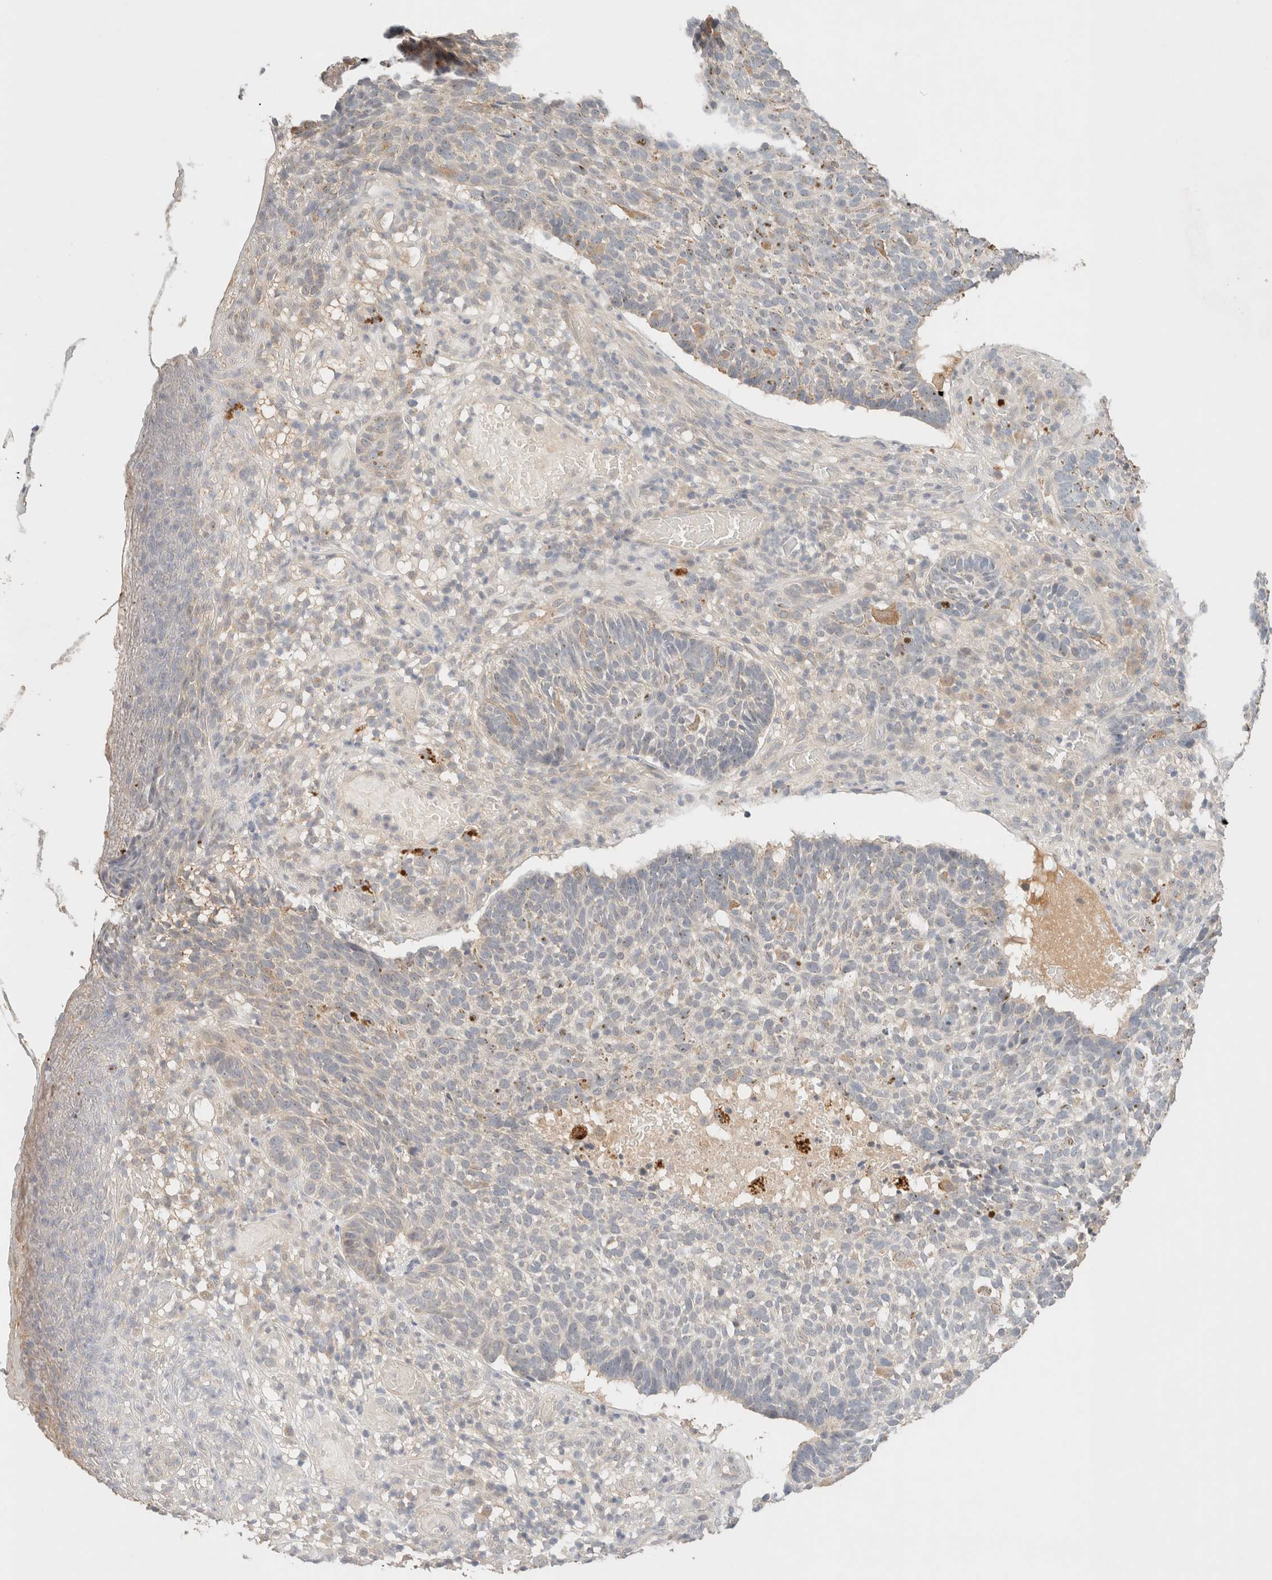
{"staining": {"intensity": "weak", "quantity": "<25%", "location": "cytoplasmic/membranous"}, "tissue": "skin cancer", "cell_type": "Tumor cells", "image_type": "cancer", "snomed": [{"axis": "morphology", "description": "Basal cell carcinoma"}, {"axis": "topography", "description": "Skin"}], "caption": "This is an IHC histopathology image of basal cell carcinoma (skin). There is no positivity in tumor cells.", "gene": "SARM1", "patient": {"sex": "male", "age": 85}}